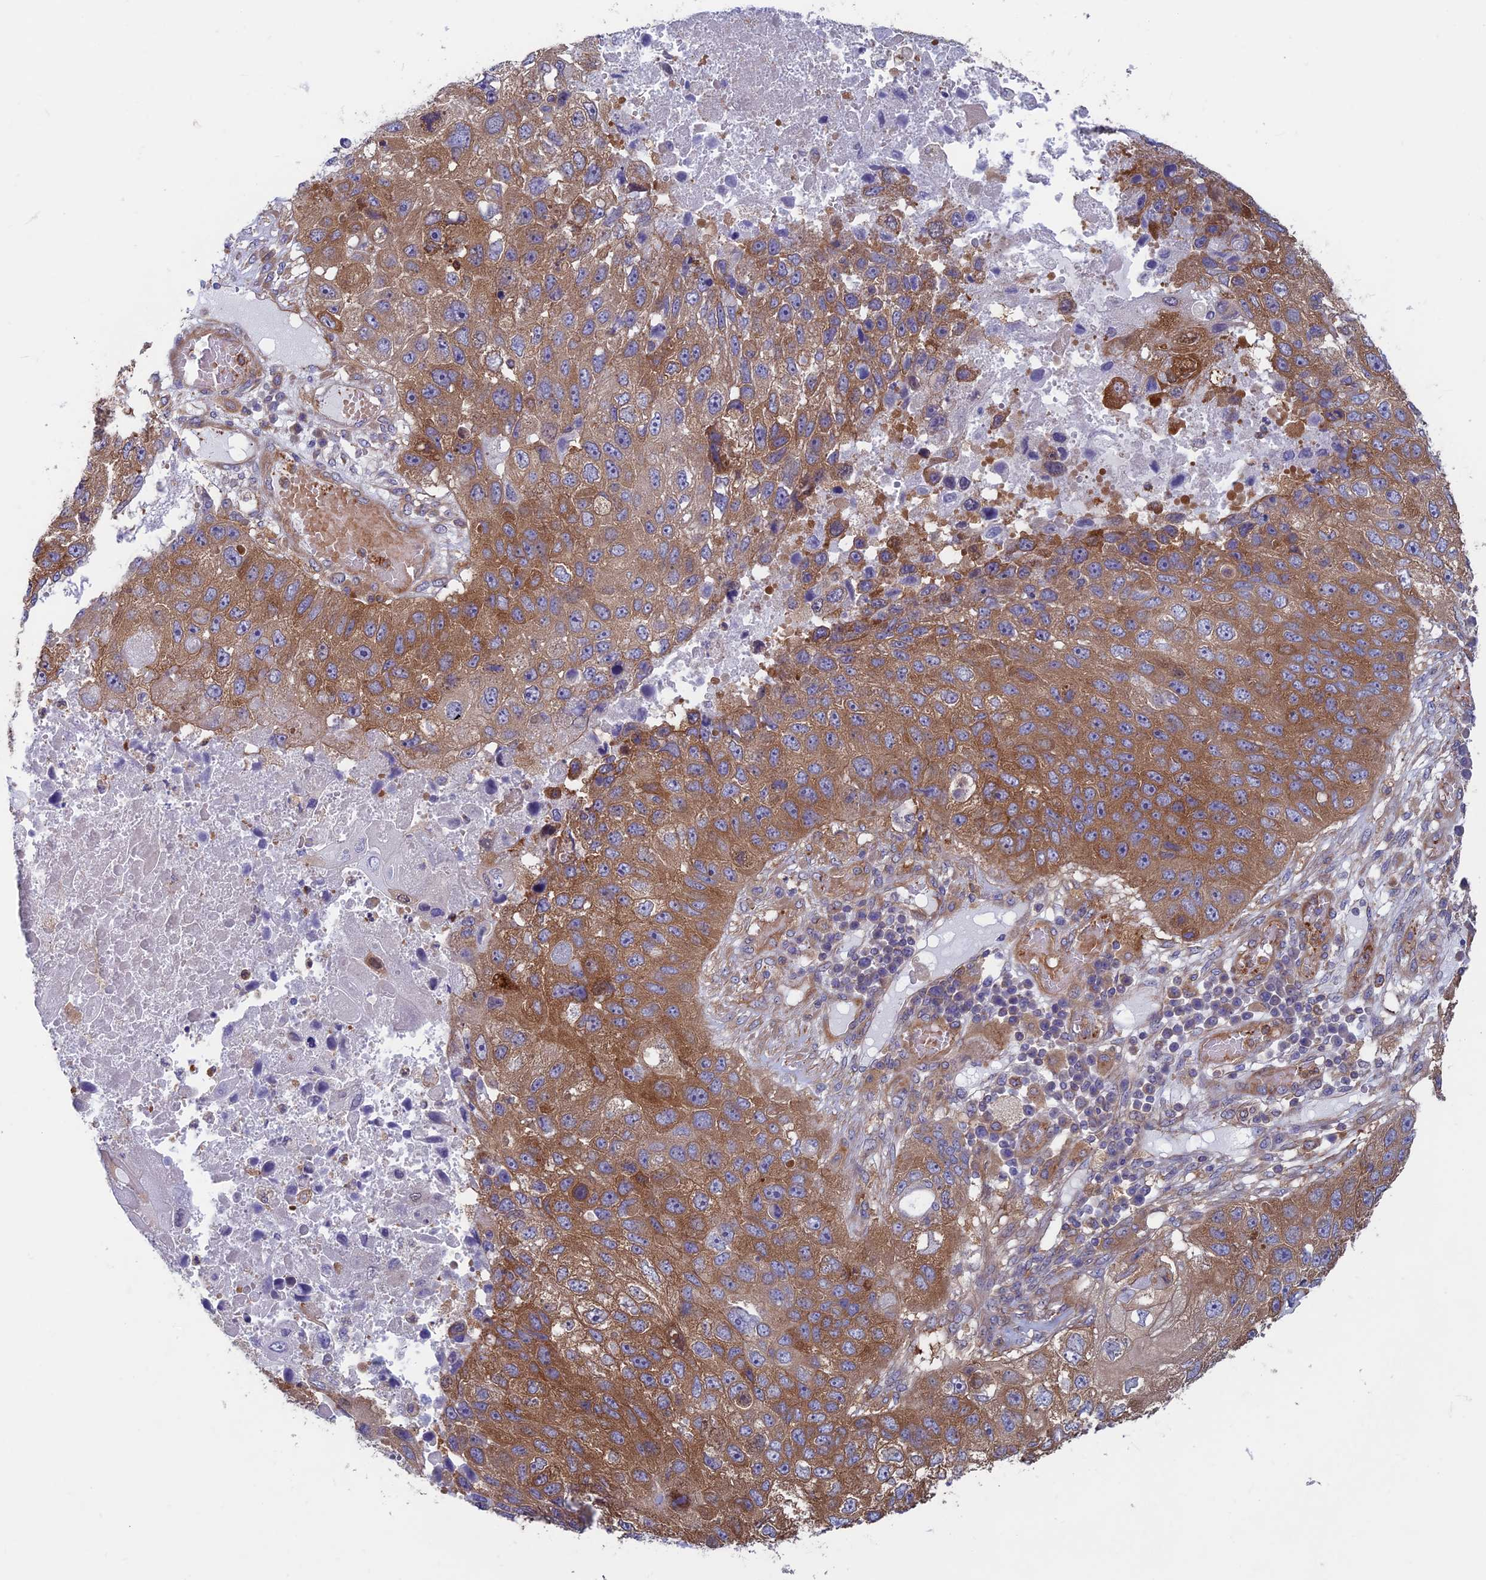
{"staining": {"intensity": "moderate", "quantity": ">75%", "location": "cytoplasmic/membranous"}, "tissue": "lung cancer", "cell_type": "Tumor cells", "image_type": "cancer", "snomed": [{"axis": "morphology", "description": "Squamous cell carcinoma, NOS"}, {"axis": "topography", "description": "Lung"}], "caption": "Human lung squamous cell carcinoma stained with a brown dye displays moderate cytoplasmic/membranous positive positivity in about >75% of tumor cells.", "gene": "DNM1L", "patient": {"sex": "male", "age": 61}}